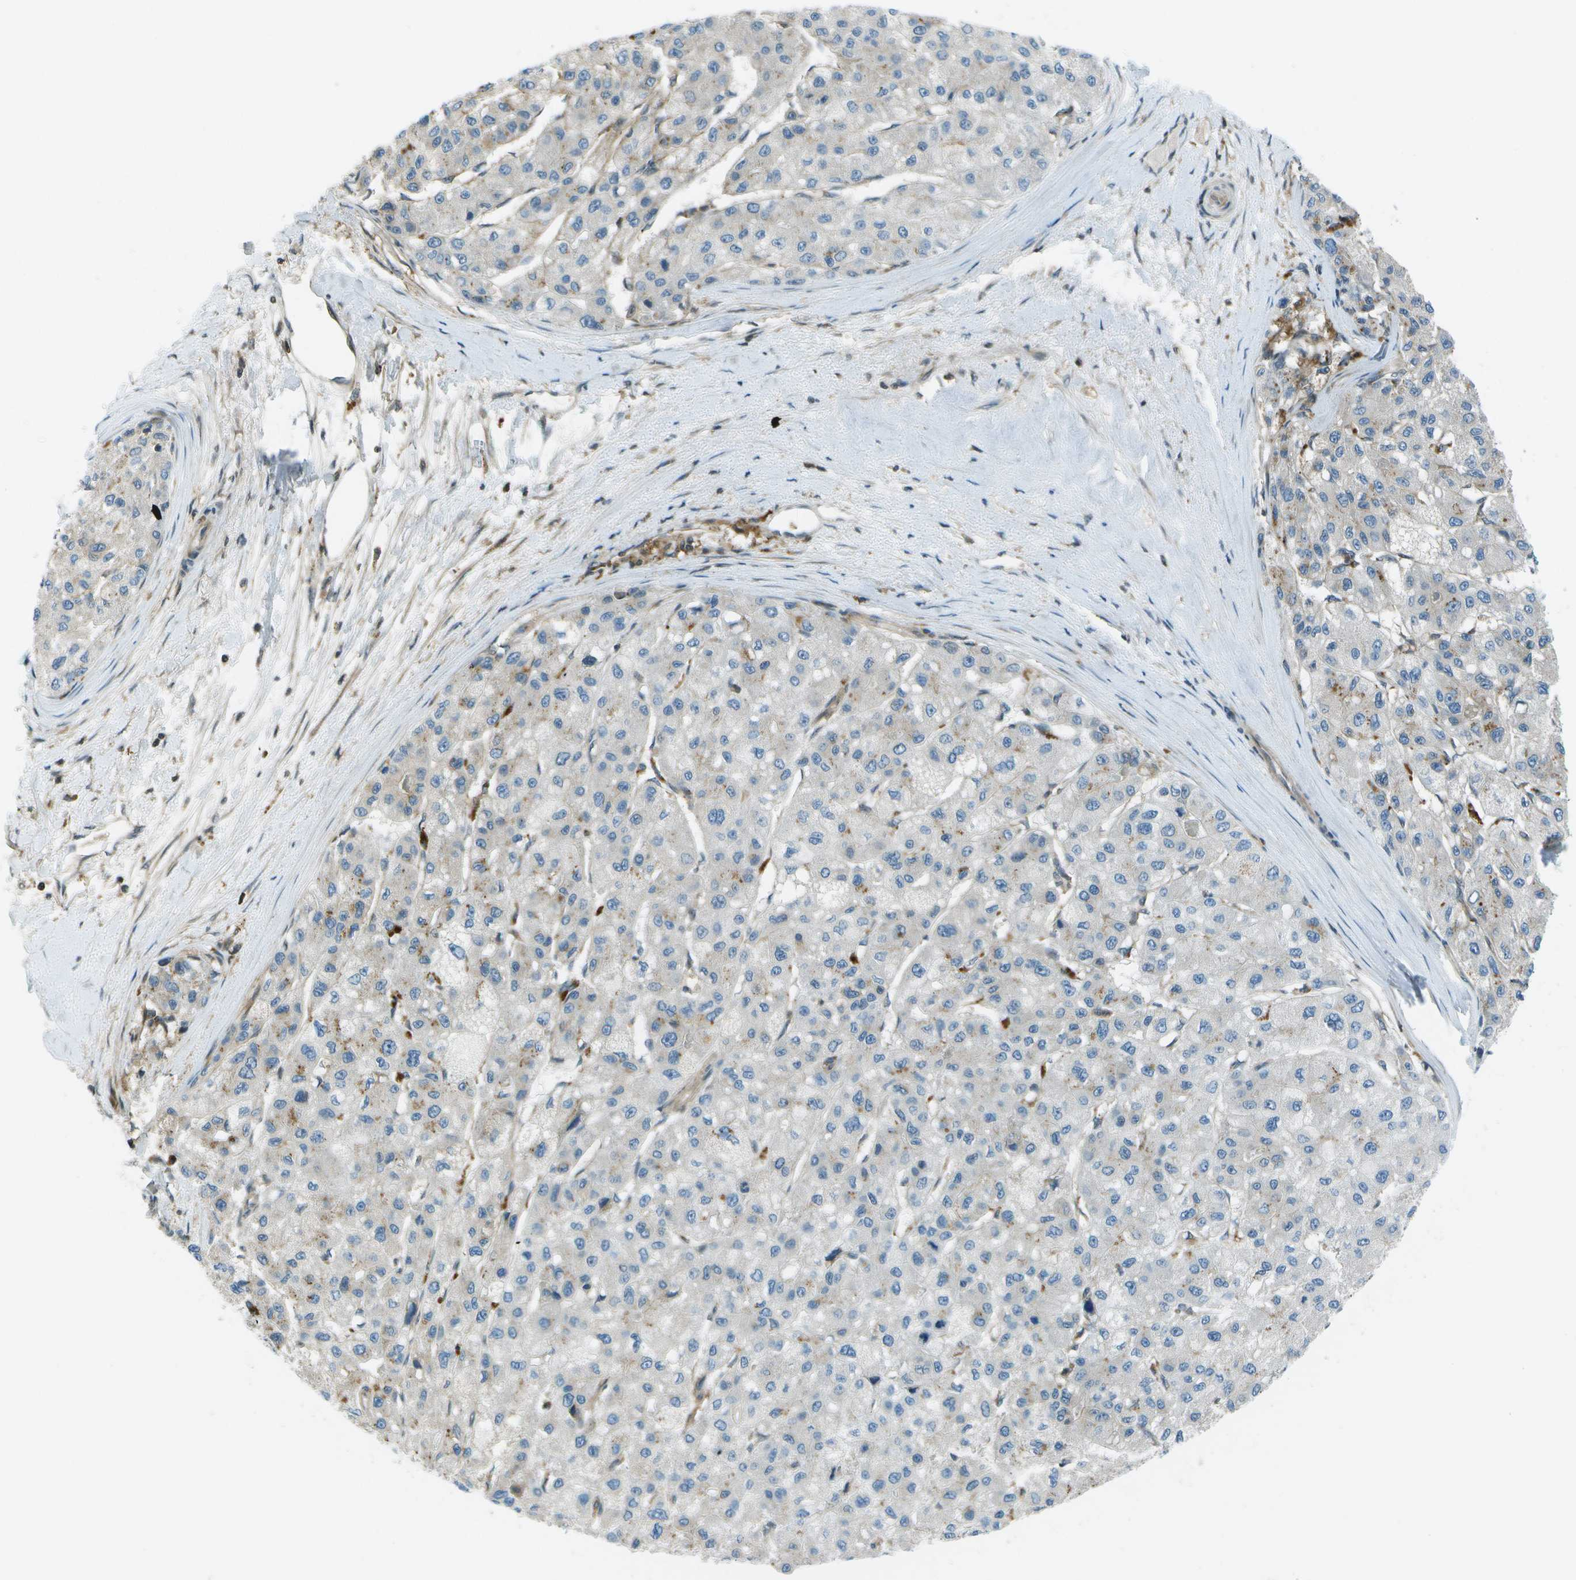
{"staining": {"intensity": "negative", "quantity": "none", "location": "none"}, "tissue": "liver cancer", "cell_type": "Tumor cells", "image_type": "cancer", "snomed": [{"axis": "morphology", "description": "Carcinoma, Hepatocellular, NOS"}, {"axis": "topography", "description": "Liver"}], "caption": "Immunohistochemical staining of liver cancer displays no significant expression in tumor cells.", "gene": "TMEM19", "patient": {"sex": "male", "age": 80}}